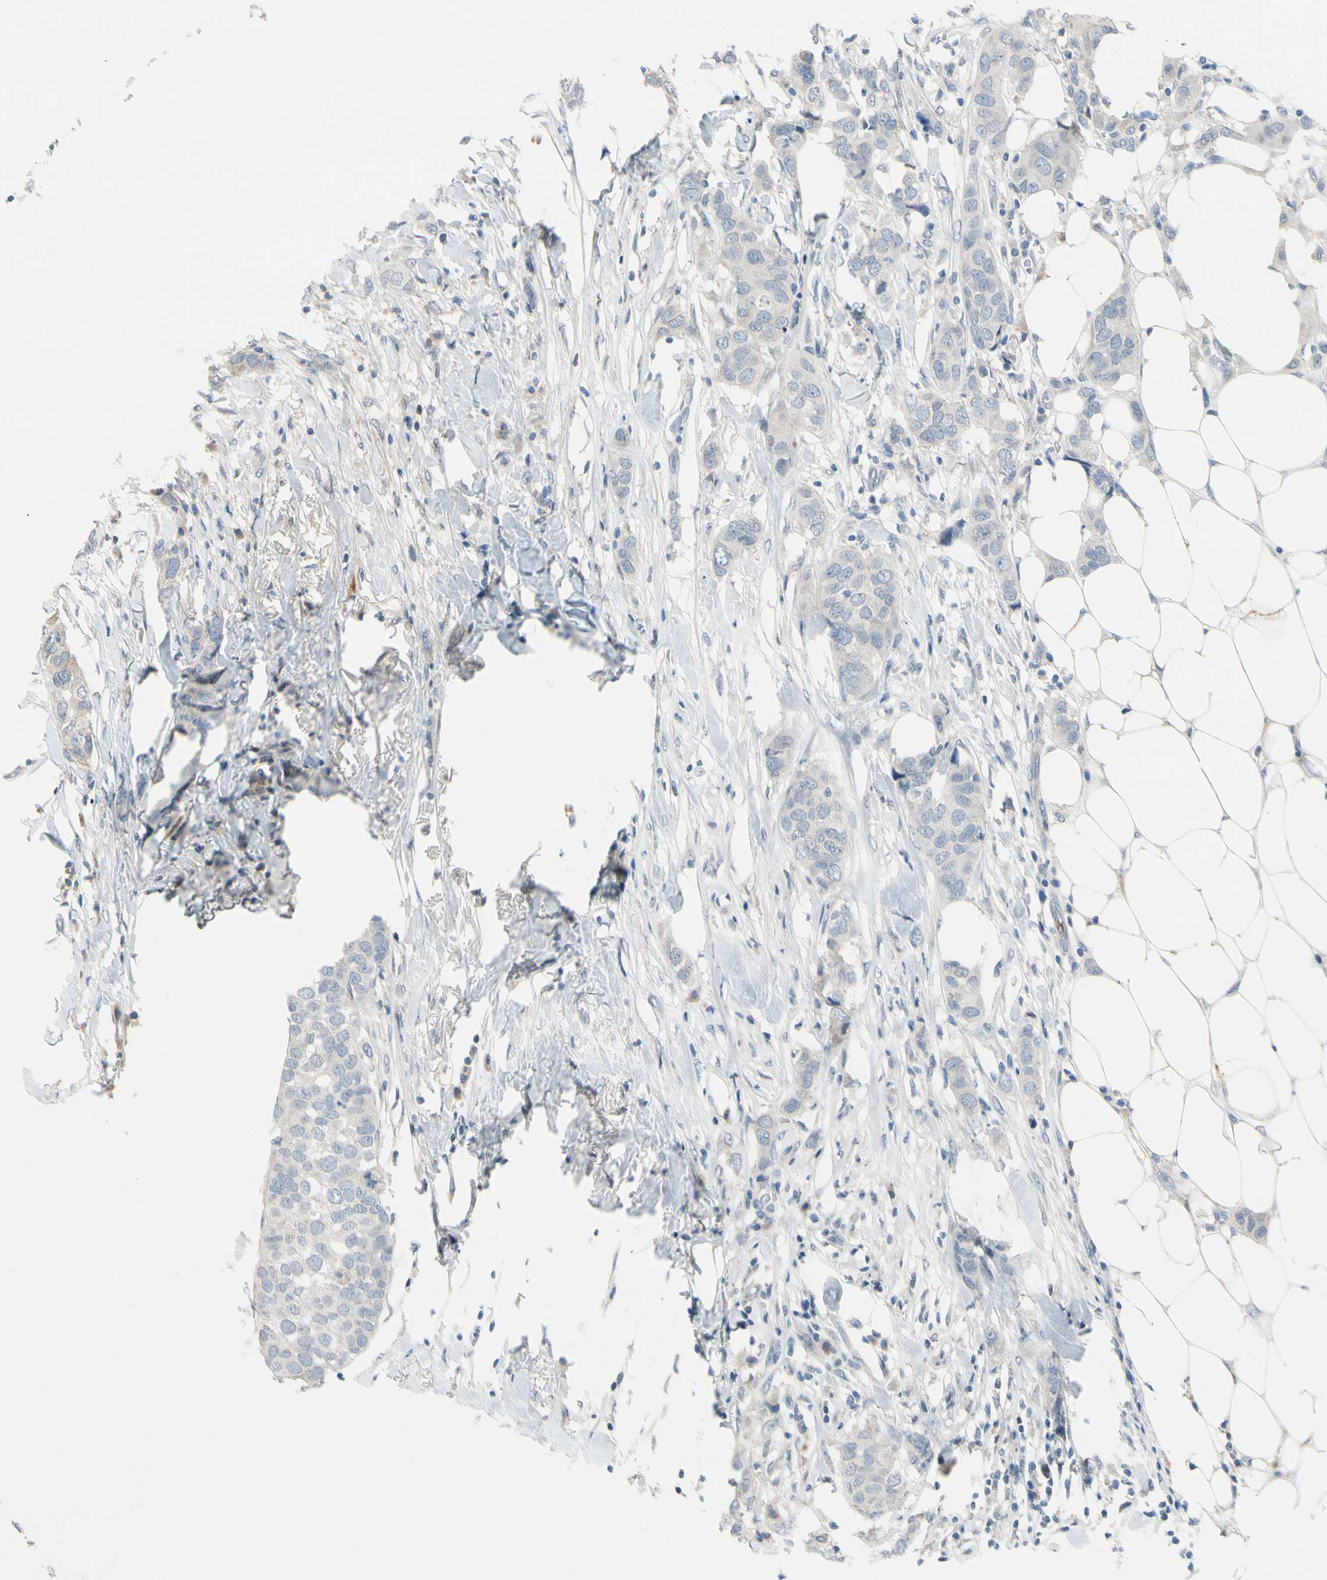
{"staining": {"intensity": "weak", "quantity": "<25%", "location": "cytoplasmic/membranous"}, "tissue": "breast cancer", "cell_type": "Tumor cells", "image_type": "cancer", "snomed": [{"axis": "morphology", "description": "Duct carcinoma"}, {"axis": "topography", "description": "Breast"}], "caption": "Breast cancer was stained to show a protein in brown. There is no significant staining in tumor cells. (Brightfield microscopy of DAB (3,3'-diaminobenzidine) immunohistochemistry (IHC) at high magnification).", "gene": "CNDP1", "patient": {"sex": "female", "age": 50}}